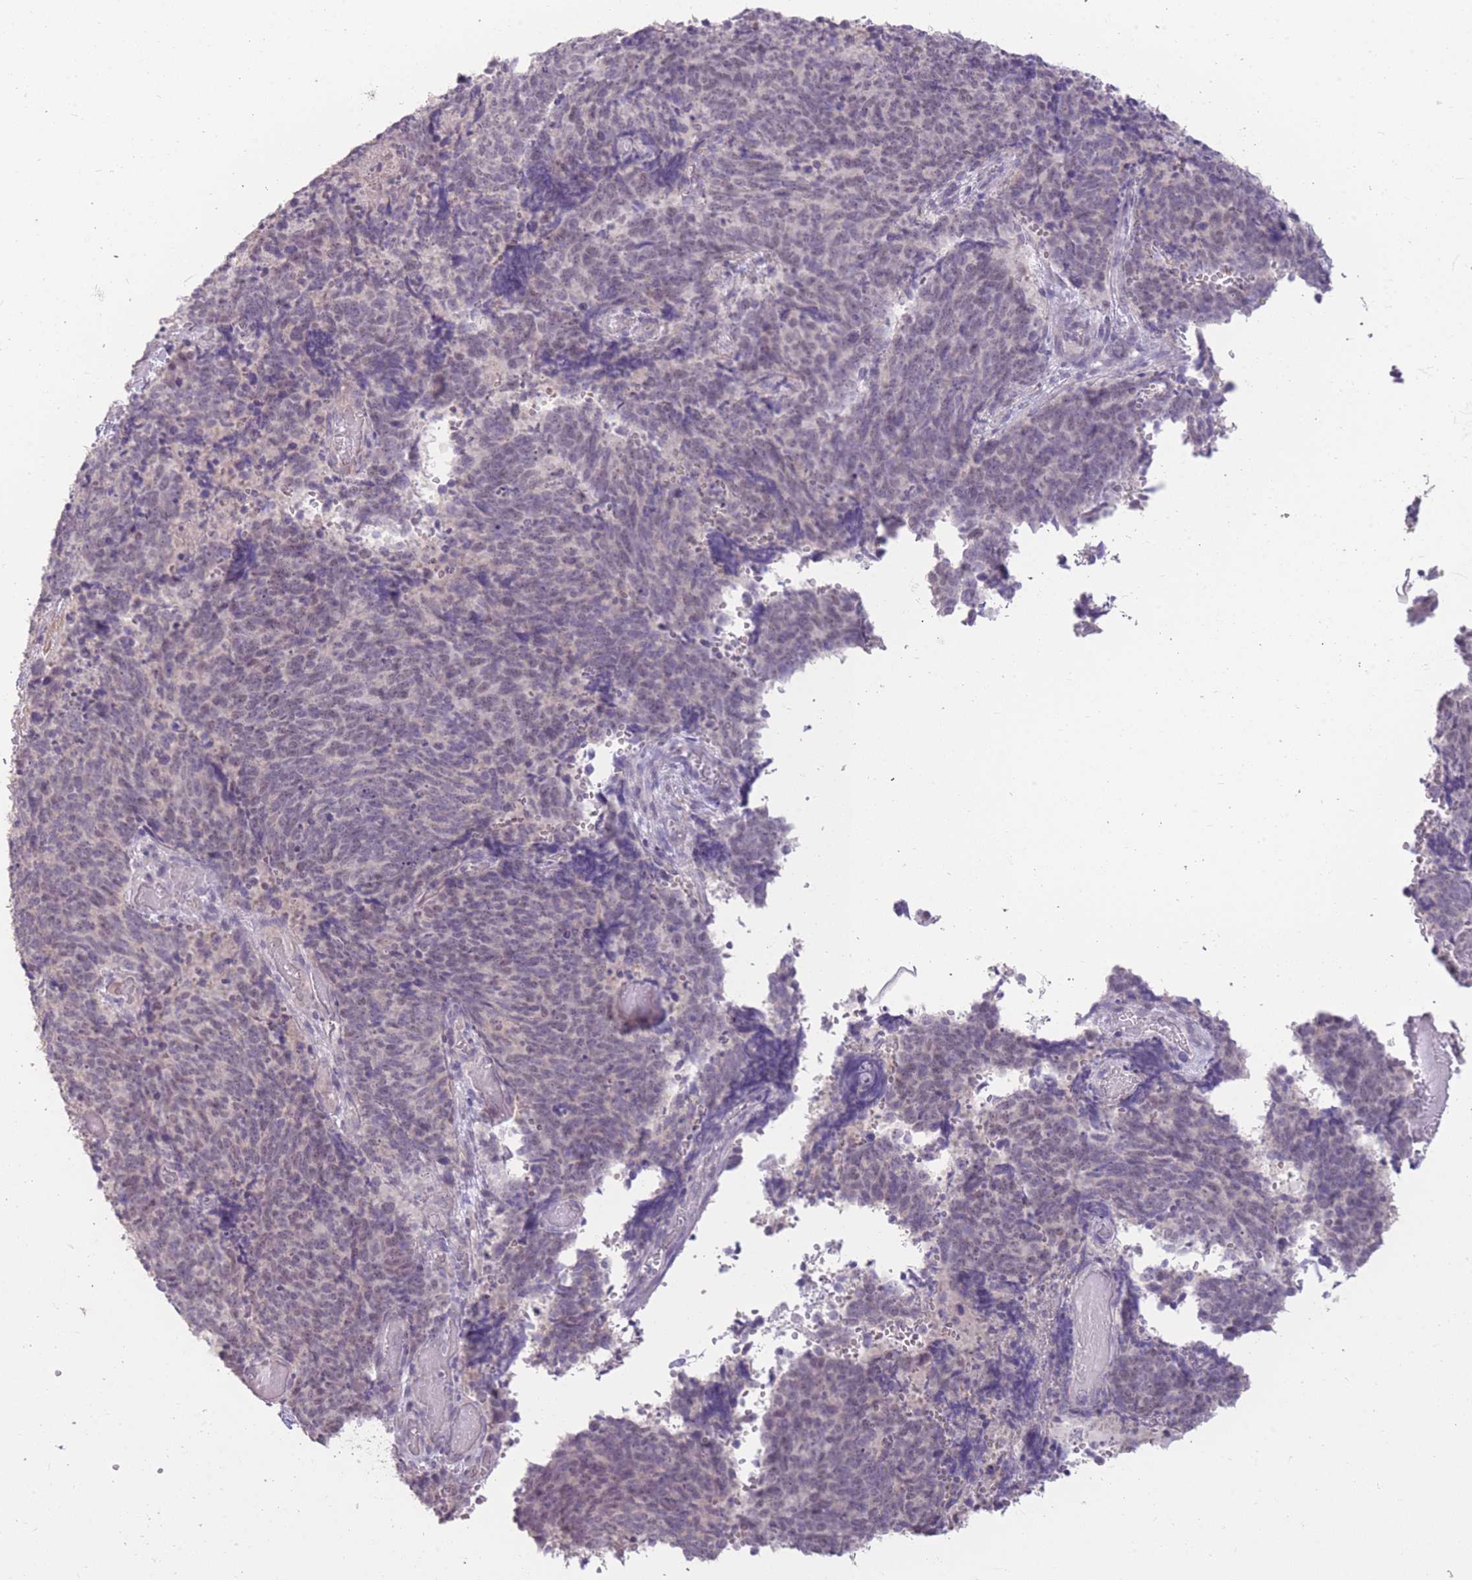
{"staining": {"intensity": "negative", "quantity": "none", "location": "none"}, "tissue": "cervical cancer", "cell_type": "Tumor cells", "image_type": "cancer", "snomed": [{"axis": "morphology", "description": "Squamous cell carcinoma, NOS"}, {"axis": "topography", "description": "Cervix"}], "caption": "This is a micrograph of immunohistochemistry staining of squamous cell carcinoma (cervical), which shows no staining in tumor cells.", "gene": "ZBTB24", "patient": {"sex": "female", "age": 29}}